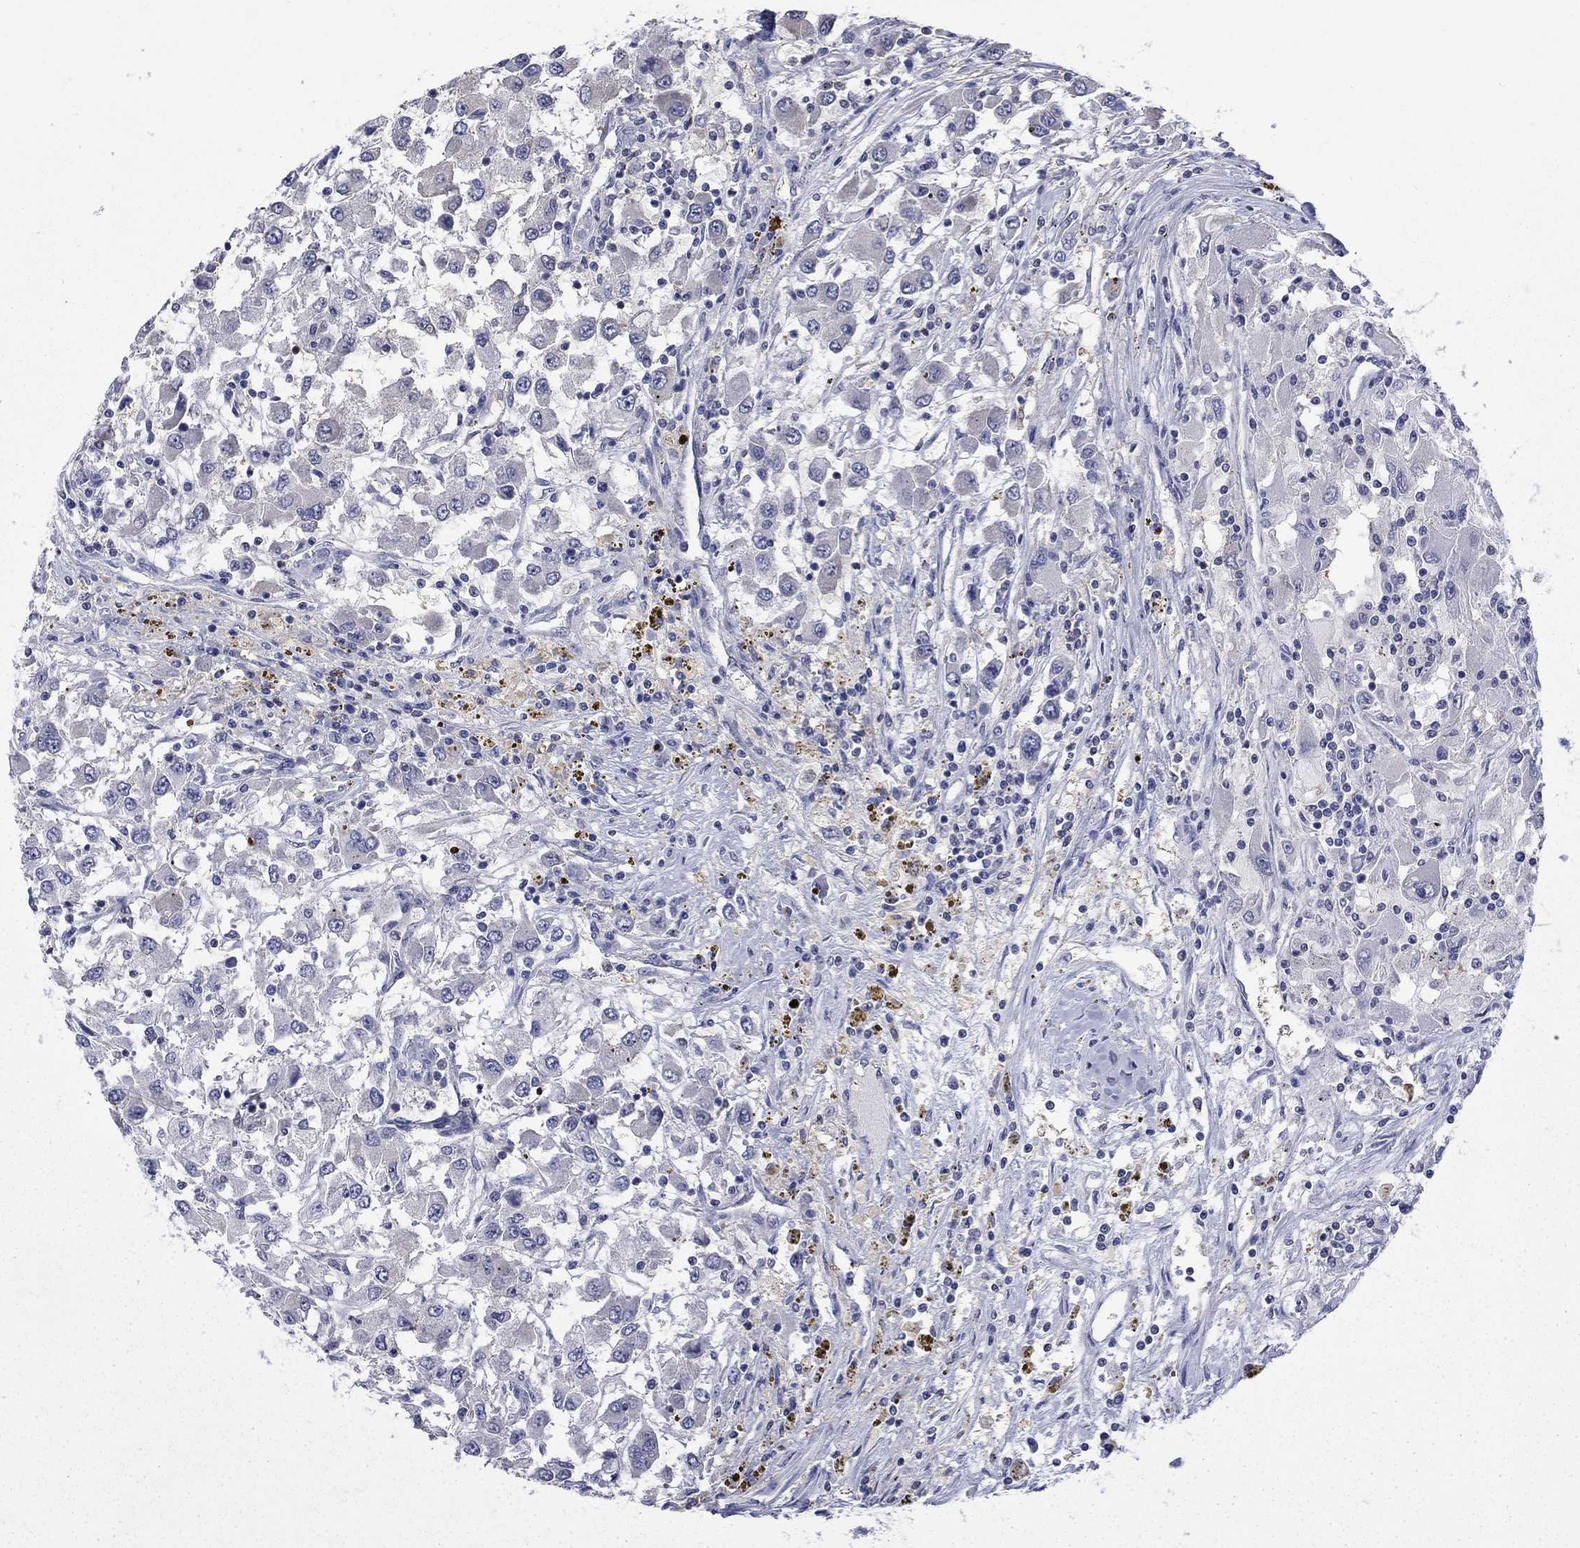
{"staining": {"intensity": "negative", "quantity": "none", "location": "none"}, "tissue": "renal cancer", "cell_type": "Tumor cells", "image_type": "cancer", "snomed": [{"axis": "morphology", "description": "Adenocarcinoma, NOS"}, {"axis": "topography", "description": "Kidney"}], "caption": "There is no significant staining in tumor cells of renal cancer (adenocarcinoma).", "gene": "HKDC1", "patient": {"sex": "female", "age": 67}}